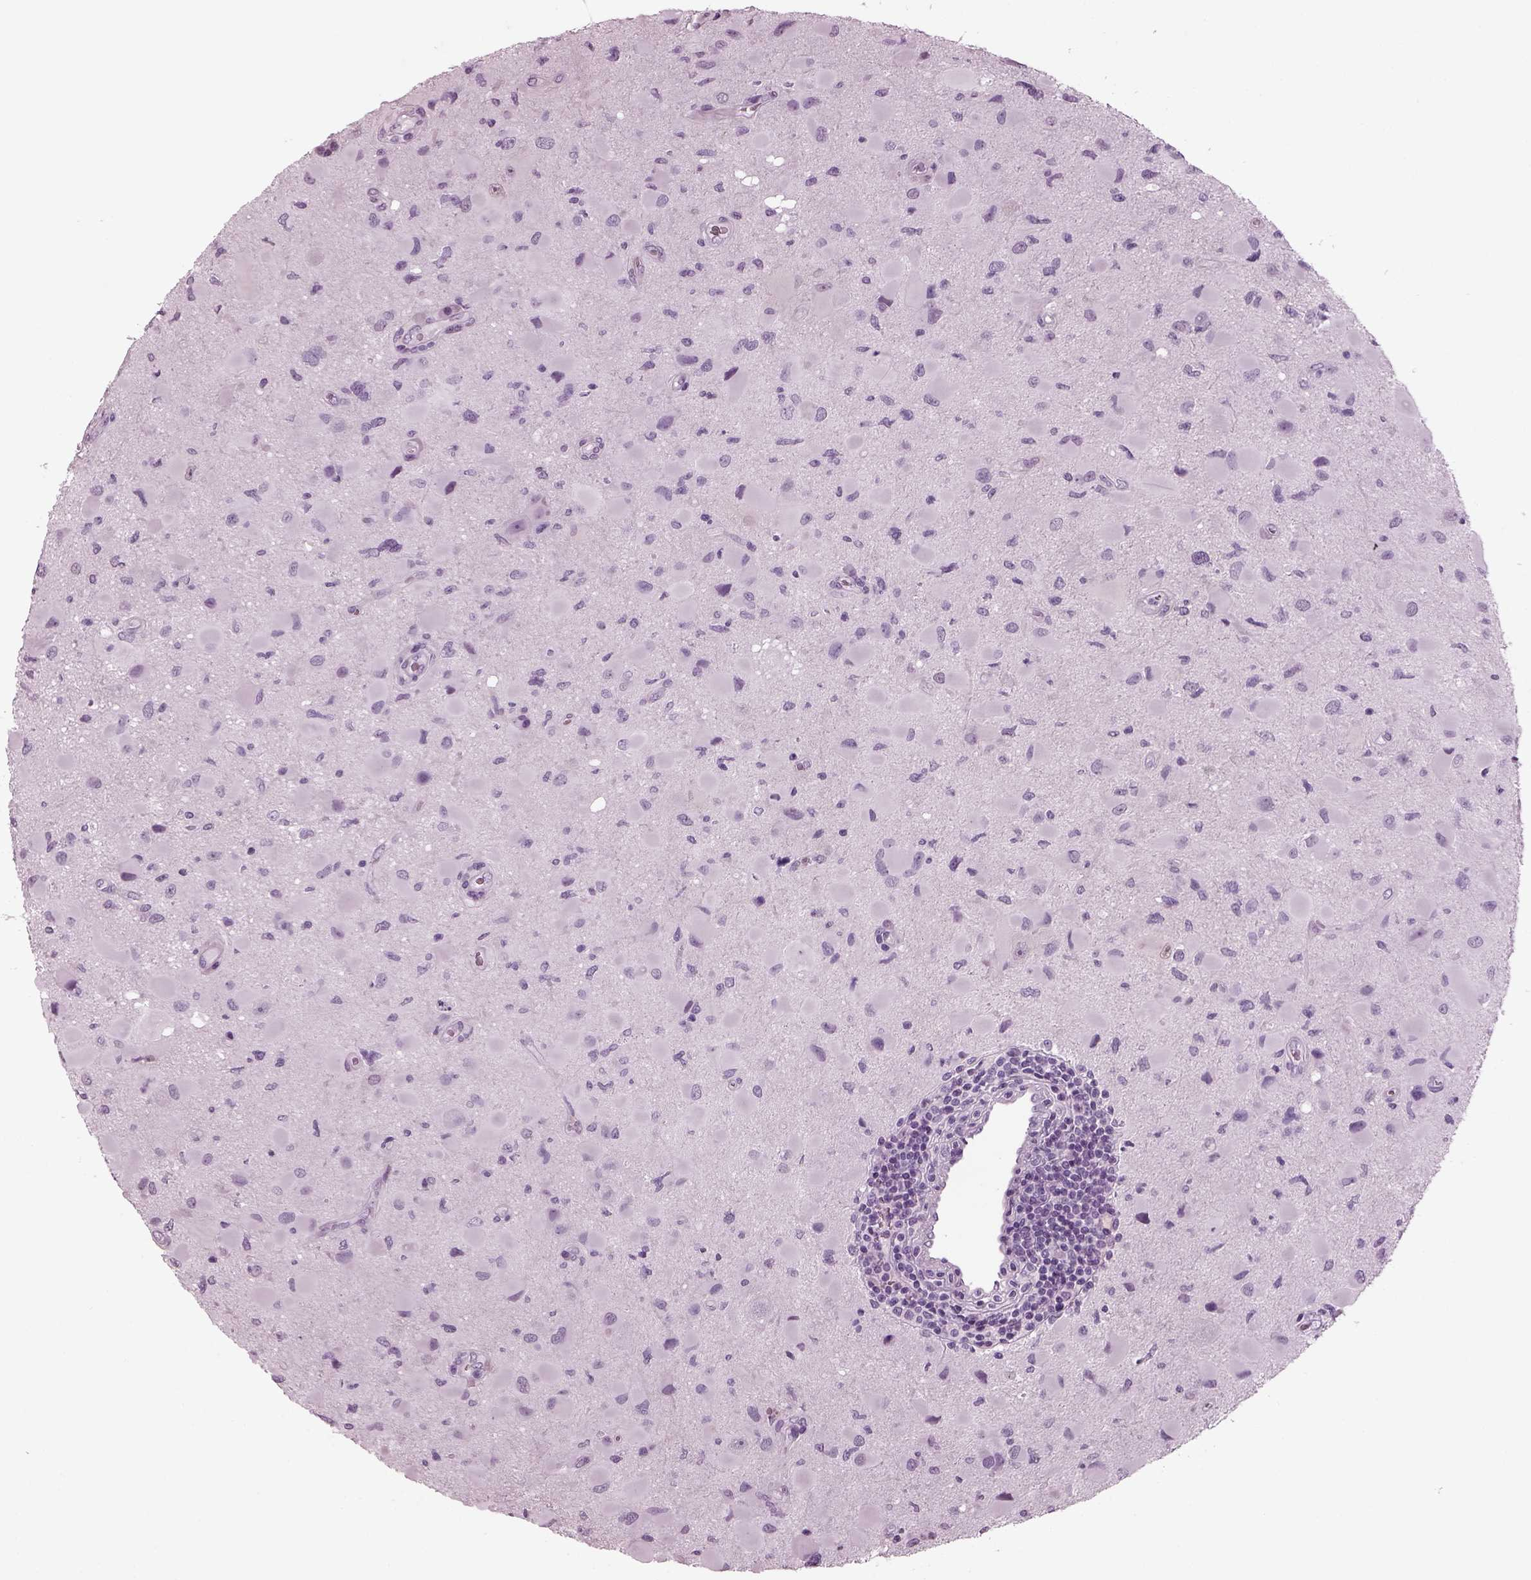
{"staining": {"intensity": "negative", "quantity": "none", "location": "none"}, "tissue": "glioma", "cell_type": "Tumor cells", "image_type": "cancer", "snomed": [{"axis": "morphology", "description": "Glioma, malignant, Low grade"}, {"axis": "topography", "description": "Brain"}], "caption": "Human malignant glioma (low-grade) stained for a protein using immunohistochemistry exhibits no positivity in tumor cells.", "gene": "TPPP2", "patient": {"sex": "female", "age": 32}}